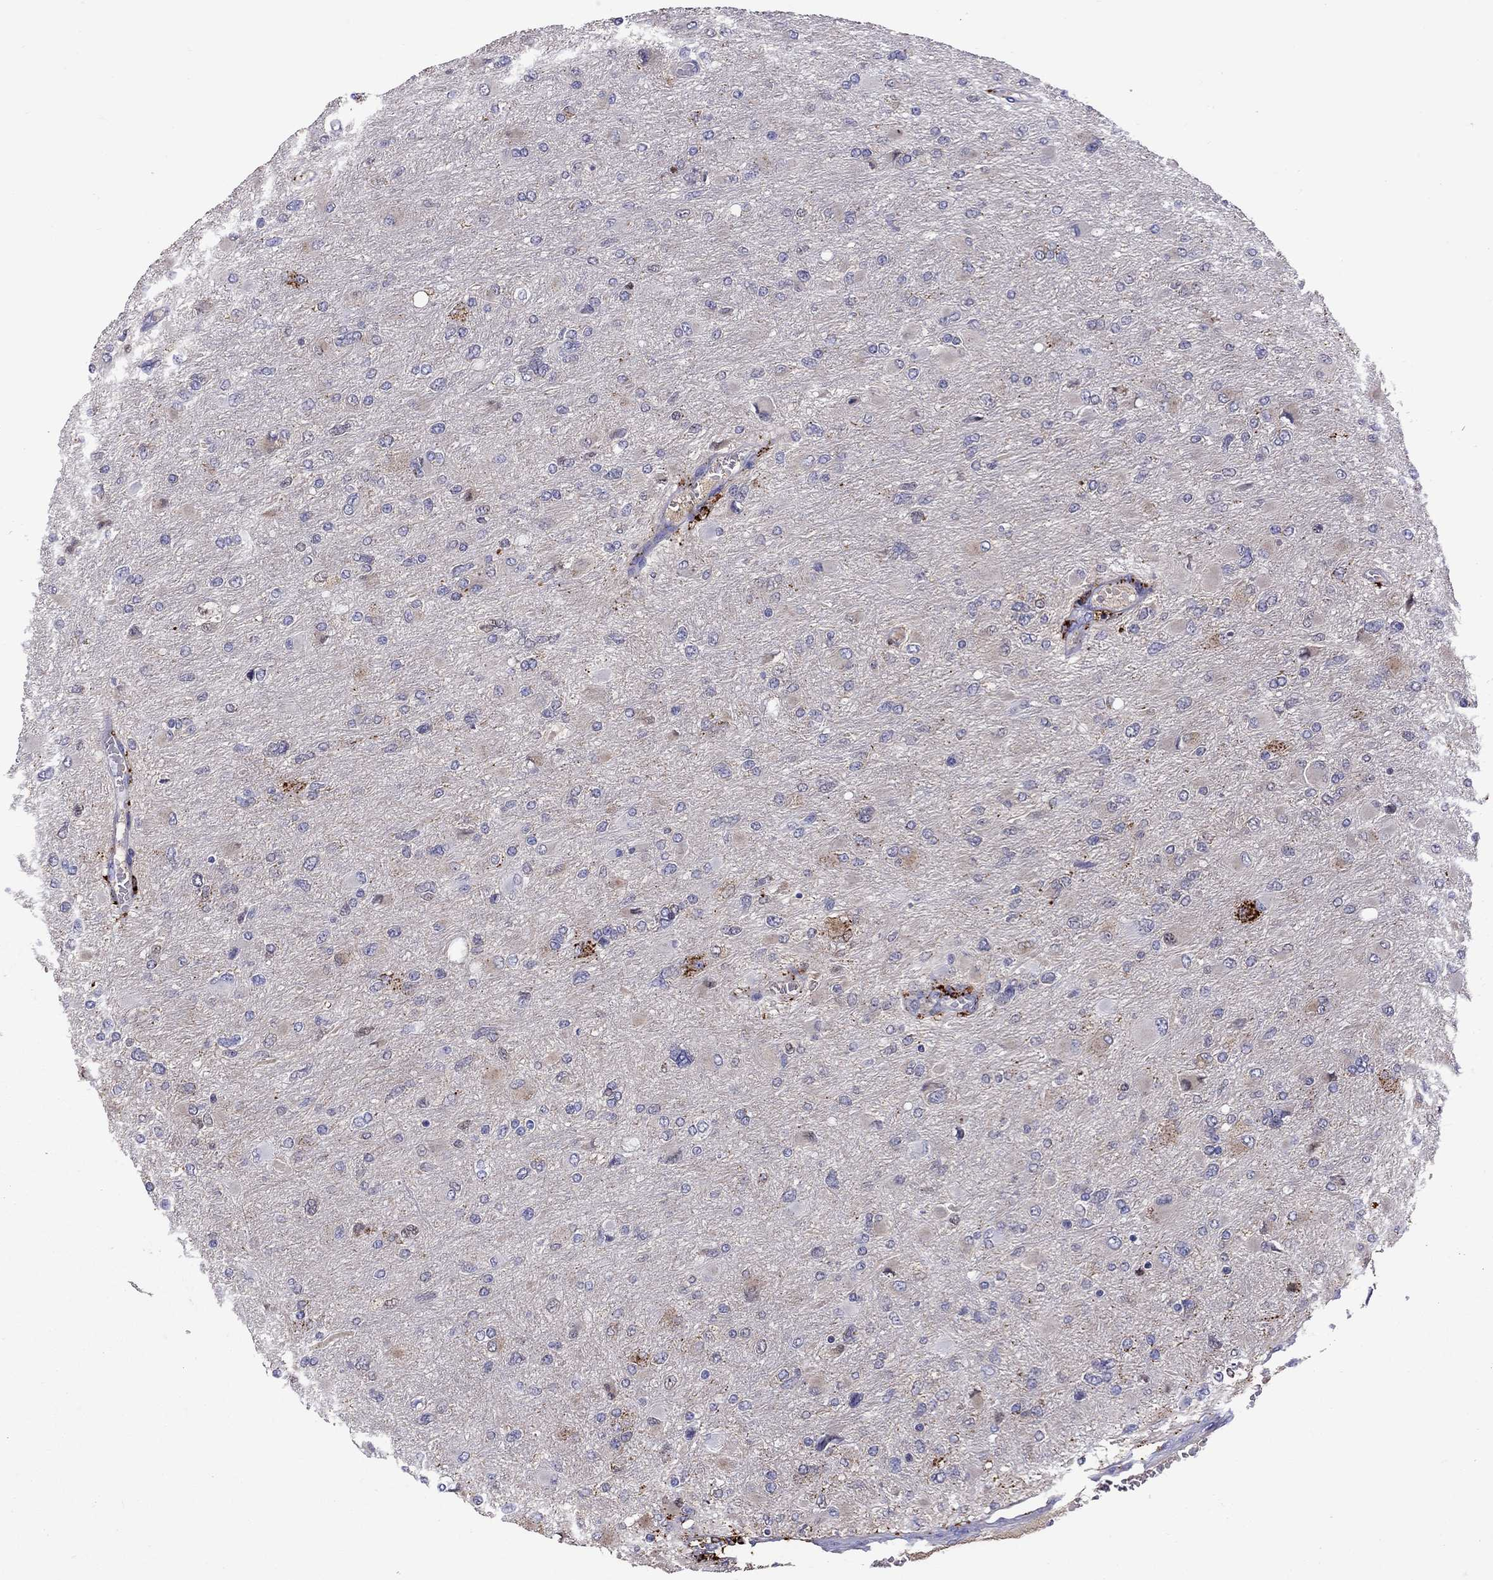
{"staining": {"intensity": "negative", "quantity": "none", "location": "none"}, "tissue": "glioma", "cell_type": "Tumor cells", "image_type": "cancer", "snomed": [{"axis": "morphology", "description": "Glioma, malignant, High grade"}, {"axis": "topography", "description": "Cerebral cortex"}], "caption": "IHC micrograph of glioma stained for a protein (brown), which exhibits no positivity in tumor cells.", "gene": "SERPINA3", "patient": {"sex": "female", "age": 36}}